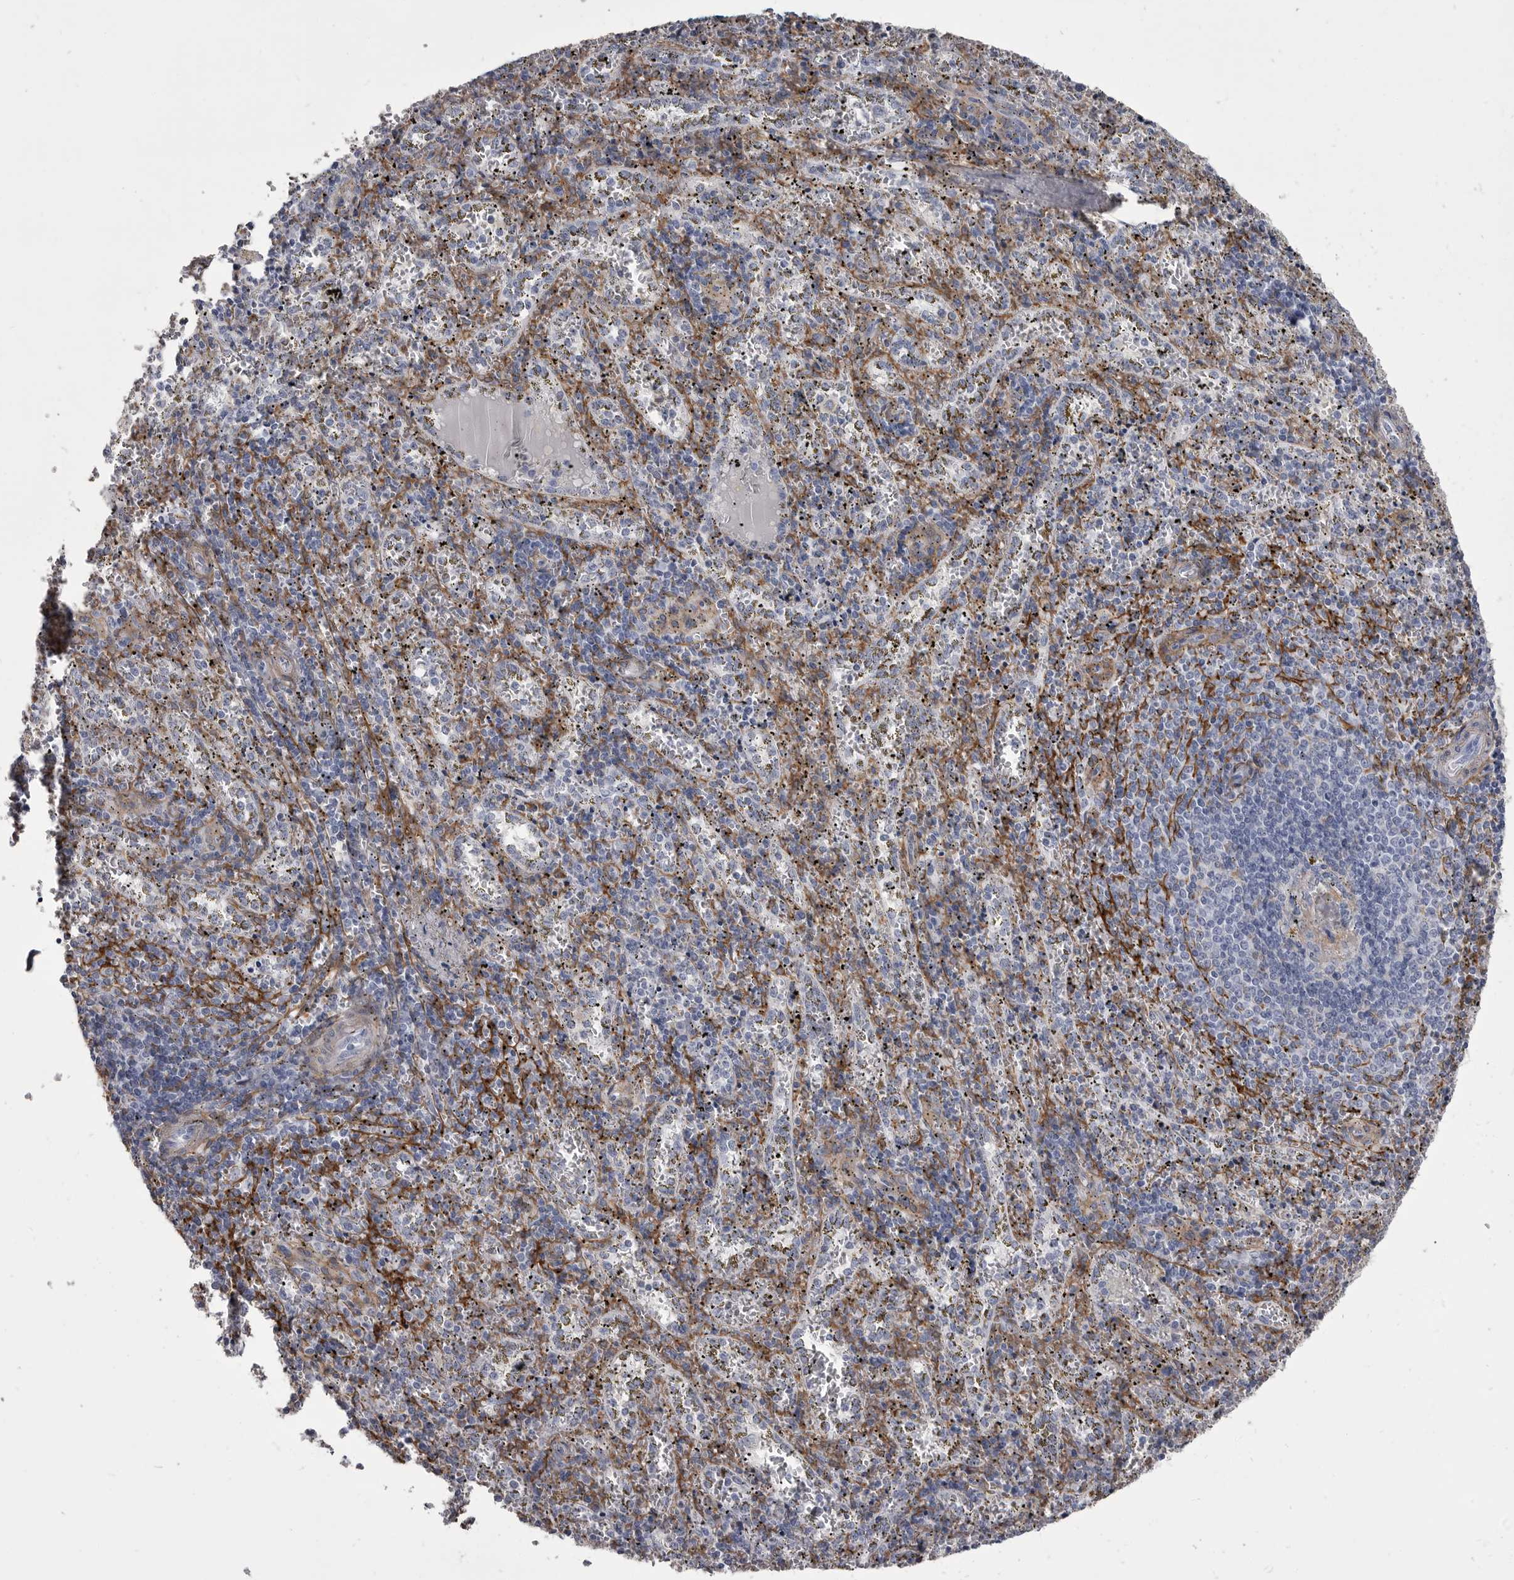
{"staining": {"intensity": "negative", "quantity": "none", "location": "none"}, "tissue": "spleen", "cell_type": "Cells in red pulp", "image_type": "normal", "snomed": [{"axis": "morphology", "description": "Normal tissue, NOS"}, {"axis": "topography", "description": "Spleen"}], "caption": "High power microscopy photomicrograph of an immunohistochemistry (IHC) image of benign spleen, revealing no significant expression in cells in red pulp.", "gene": "ANK2", "patient": {"sex": "male", "age": 11}}